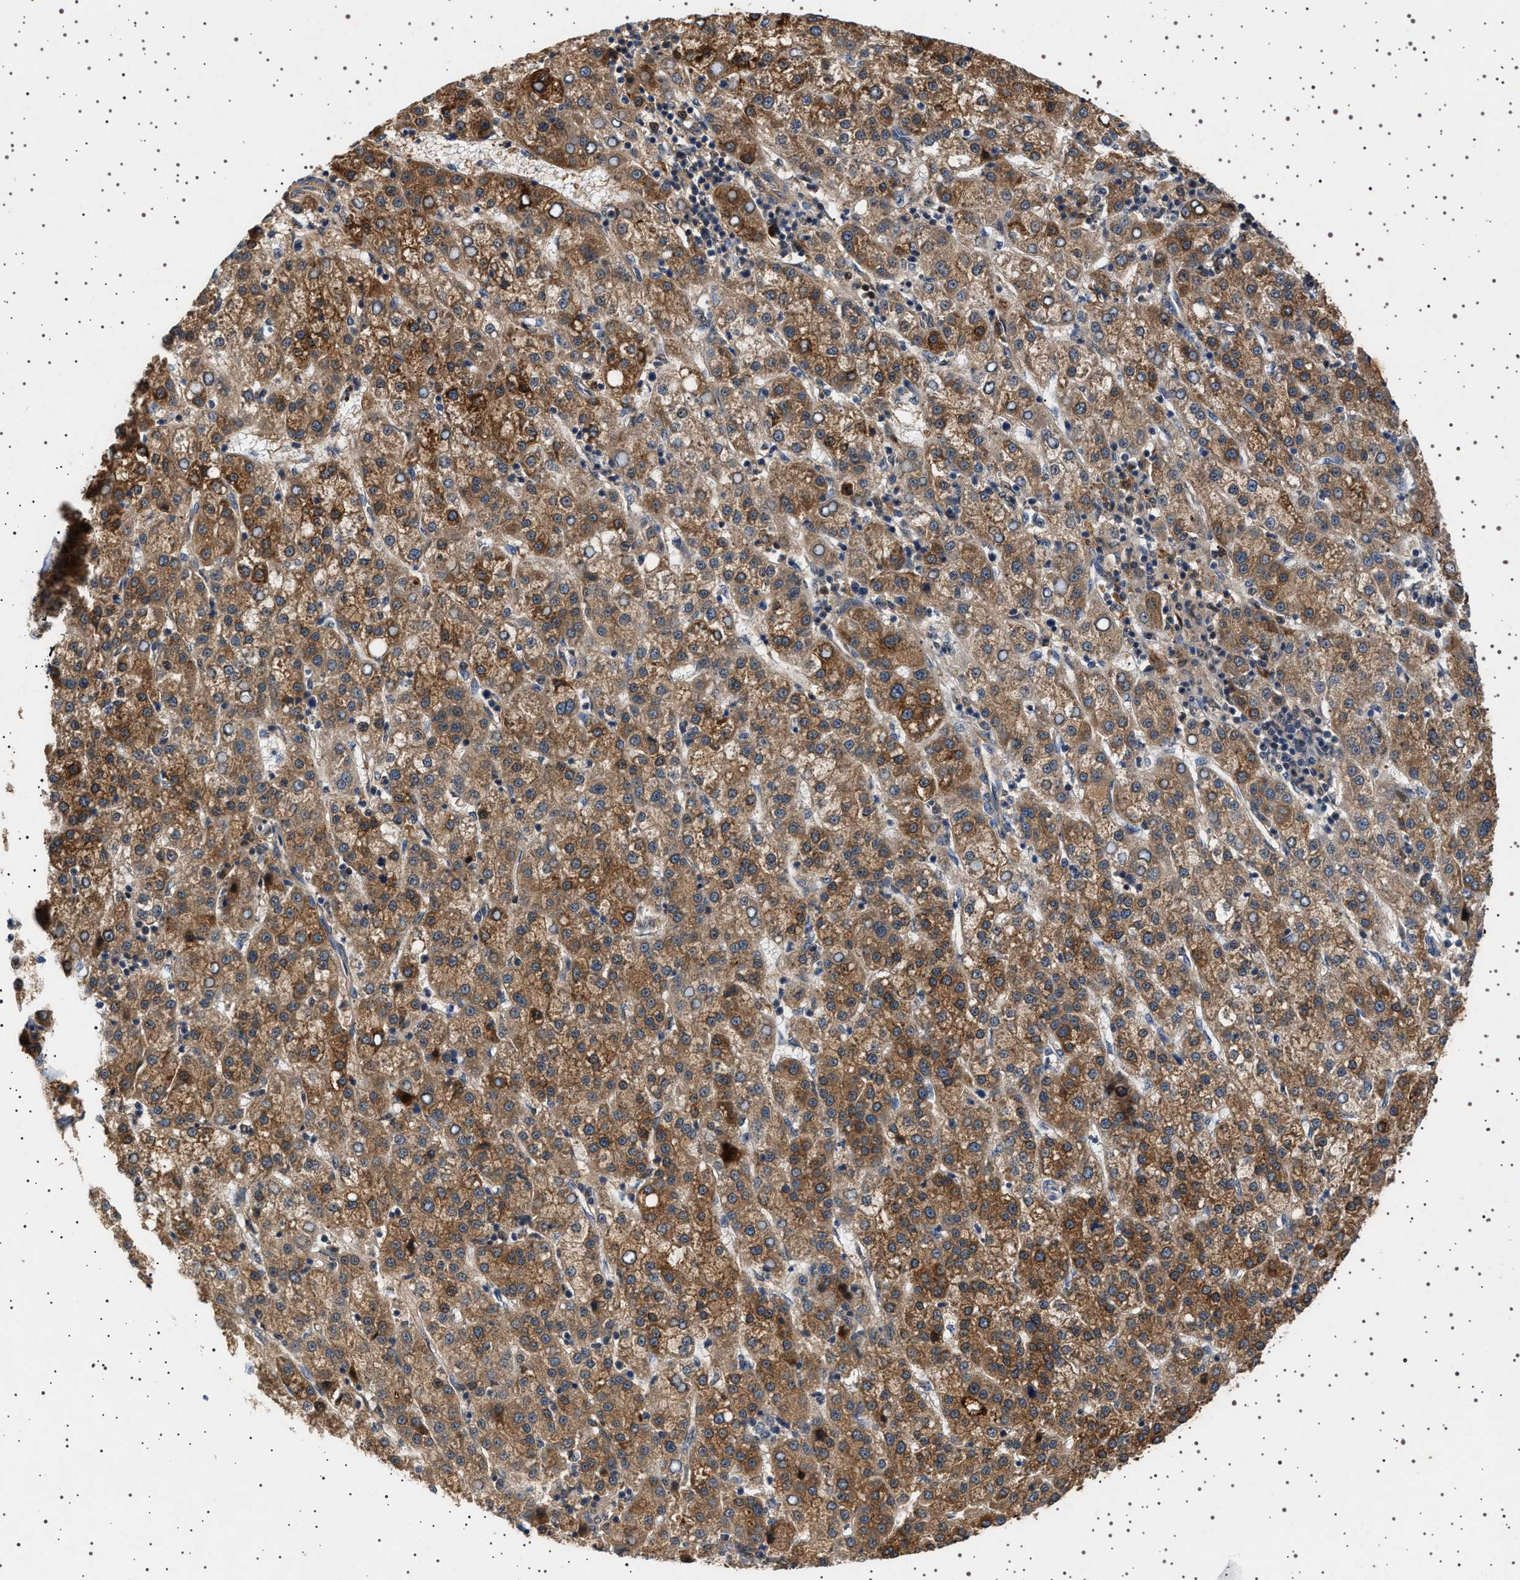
{"staining": {"intensity": "moderate", "quantity": ">75%", "location": "cytoplasmic/membranous"}, "tissue": "liver cancer", "cell_type": "Tumor cells", "image_type": "cancer", "snomed": [{"axis": "morphology", "description": "Carcinoma, Hepatocellular, NOS"}, {"axis": "topography", "description": "Liver"}], "caption": "Immunohistochemistry (IHC) of human liver cancer exhibits medium levels of moderate cytoplasmic/membranous expression in approximately >75% of tumor cells.", "gene": "FICD", "patient": {"sex": "female", "age": 58}}